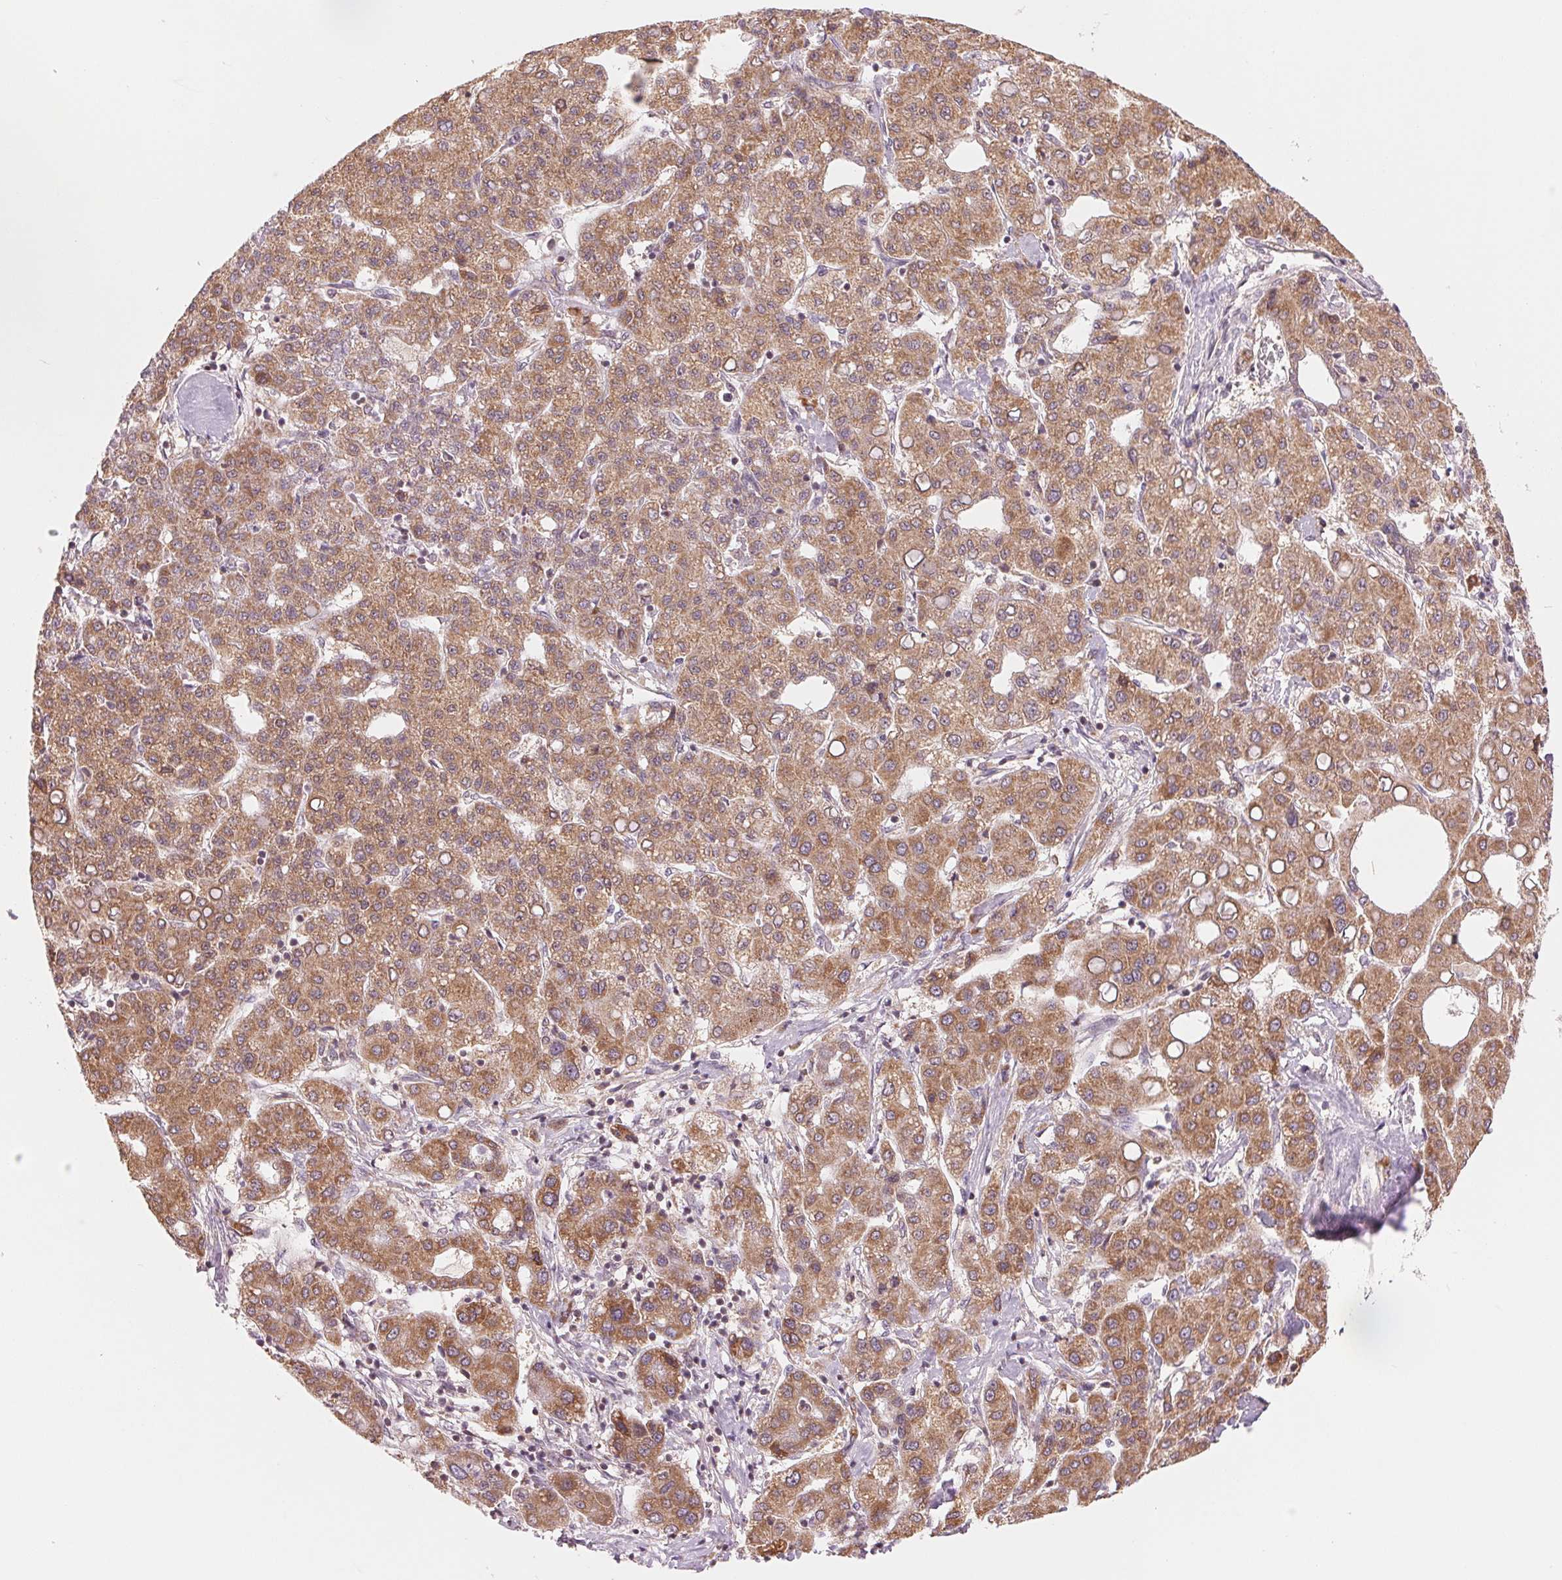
{"staining": {"intensity": "moderate", "quantity": ">75%", "location": "cytoplasmic/membranous"}, "tissue": "liver cancer", "cell_type": "Tumor cells", "image_type": "cancer", "snomed": [{"axis": "morphology", "description": "Carcinoma, Hepatocellular, NOS"}, {"axis": "topography", "description": "Liver"}], "caption": "Hepatocellular carcinoma (liver) stained with DAB immunohistochemistry (IHC) shows medium levels of moderate cytoplasmic/membranous staining in about >75% of tumor cells. The protein of interest is shown in brown color, while the nuclei are stained blue.", "gene": "TECR", "patient": {"sex": "male", "age": 65}}